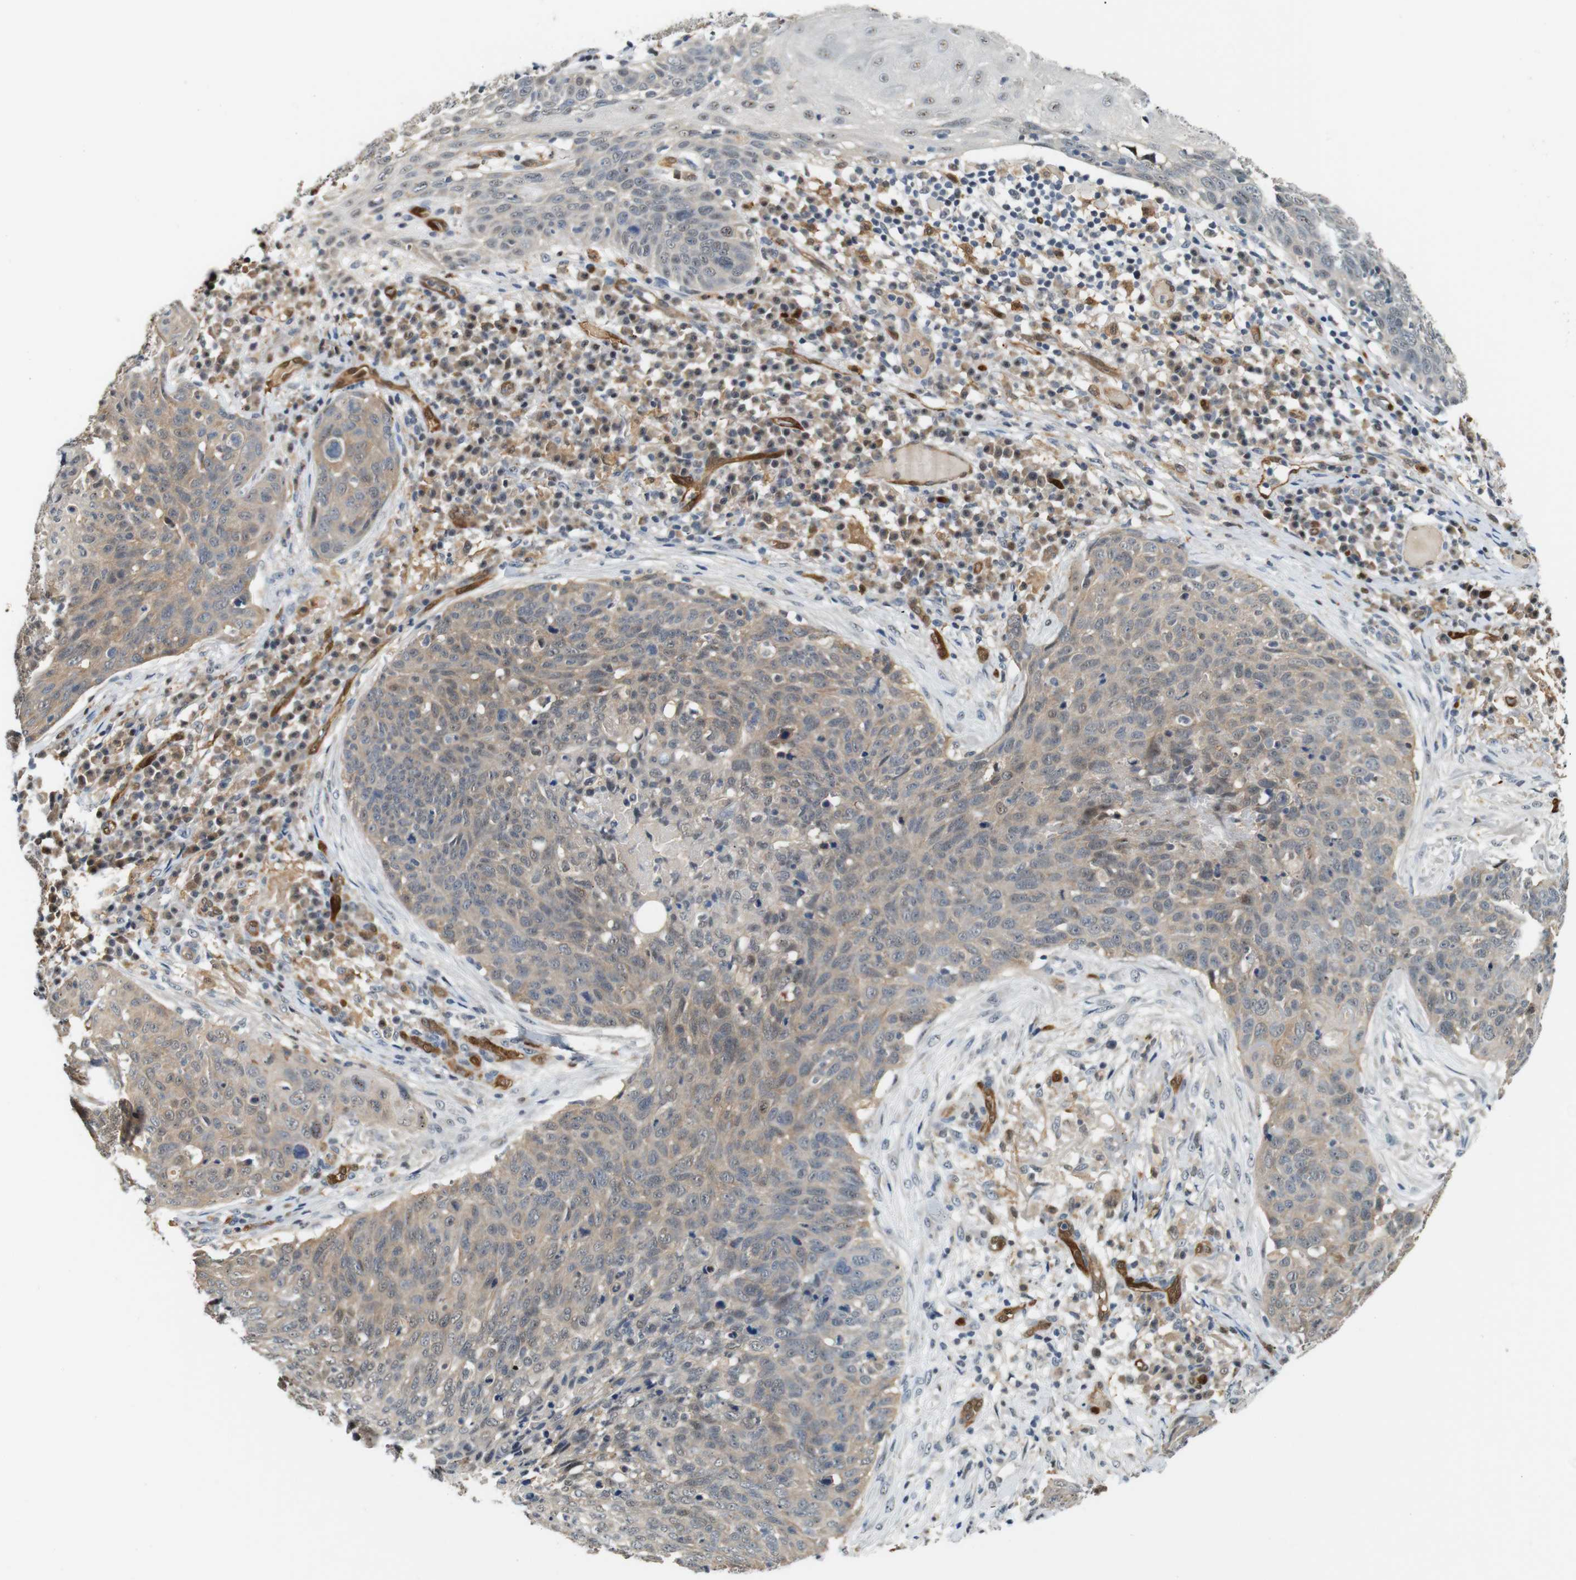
{"staining": {"intensity": "weak", "quantity": ">75%", "location": "cytoplasmic/membranous"}, "tissue": "skin cancer", "cell_type": "Tumor cells", "image_type": "cancer", "snomed": [{"axis": "morphology", "description": "Squamous cell carcinoma in situ, NOS"}, {"axis": "morphology", "description": "Squamous cell carcinoma, NOS"}, {"axis": "topography", "description": "Skin"}], "caption": "Squamous cell carcinoma (skin) stained with IHC exhibits weak cytoplasmic/membranous positivity in approximately >75% of tumor cells.", "gene": "LXN", "patient": {"sex": "male", "age": 93}}